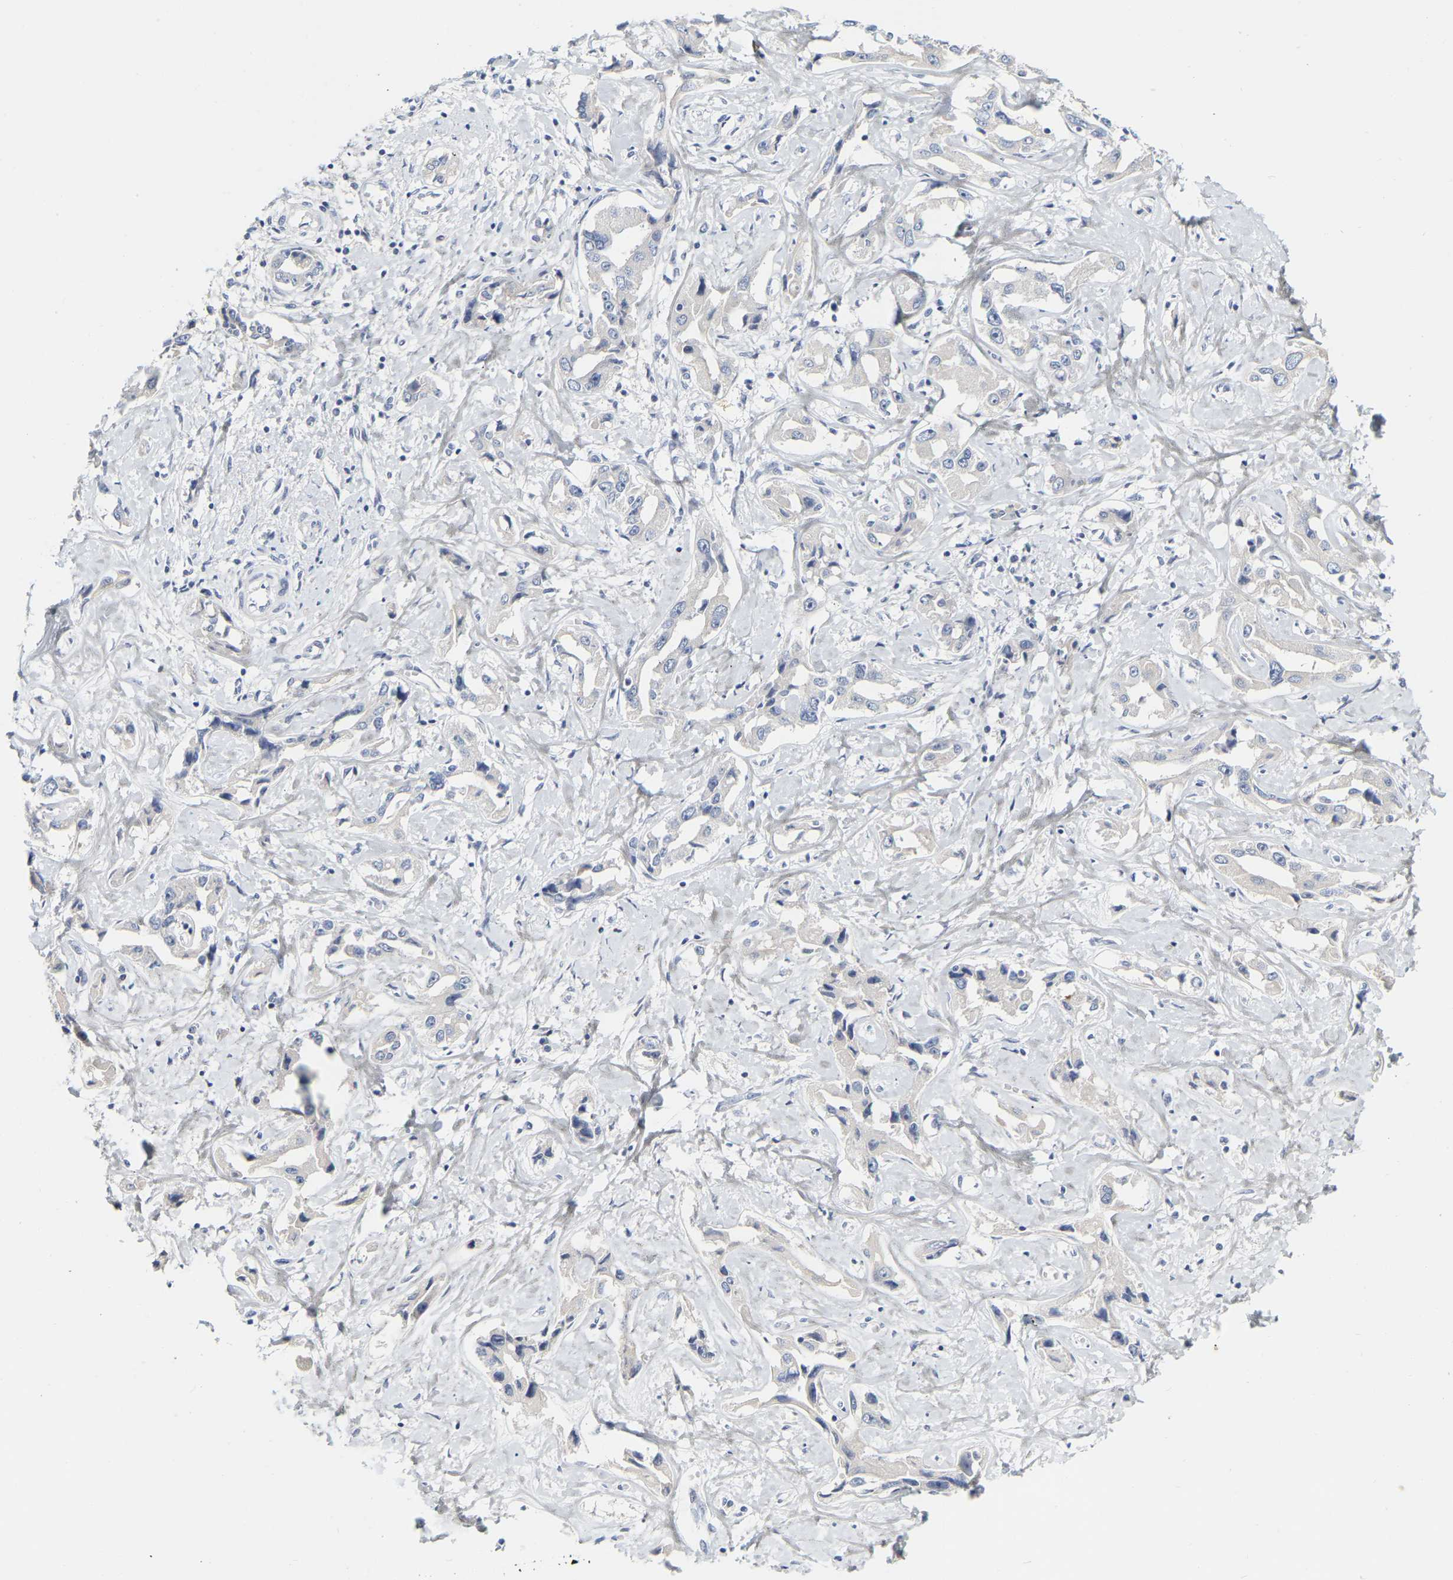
{"staining": {"intensity": "negative", "quantity": "none", "location": "none"}, "tissue": "liver cancer", "cell_type": "Tumor cells", "image_type": "cancer", "snomed": [{"axis": "morphology", "description": "Cholangiocarcinoma"}, {"axis": "topography", "description": "Liver"}], "caption": "Micrograph shows no significant protein expression in tumor cells of liver cancer.", "gene": "KRT76", "patient": {"sex": "male", "age": 59}}